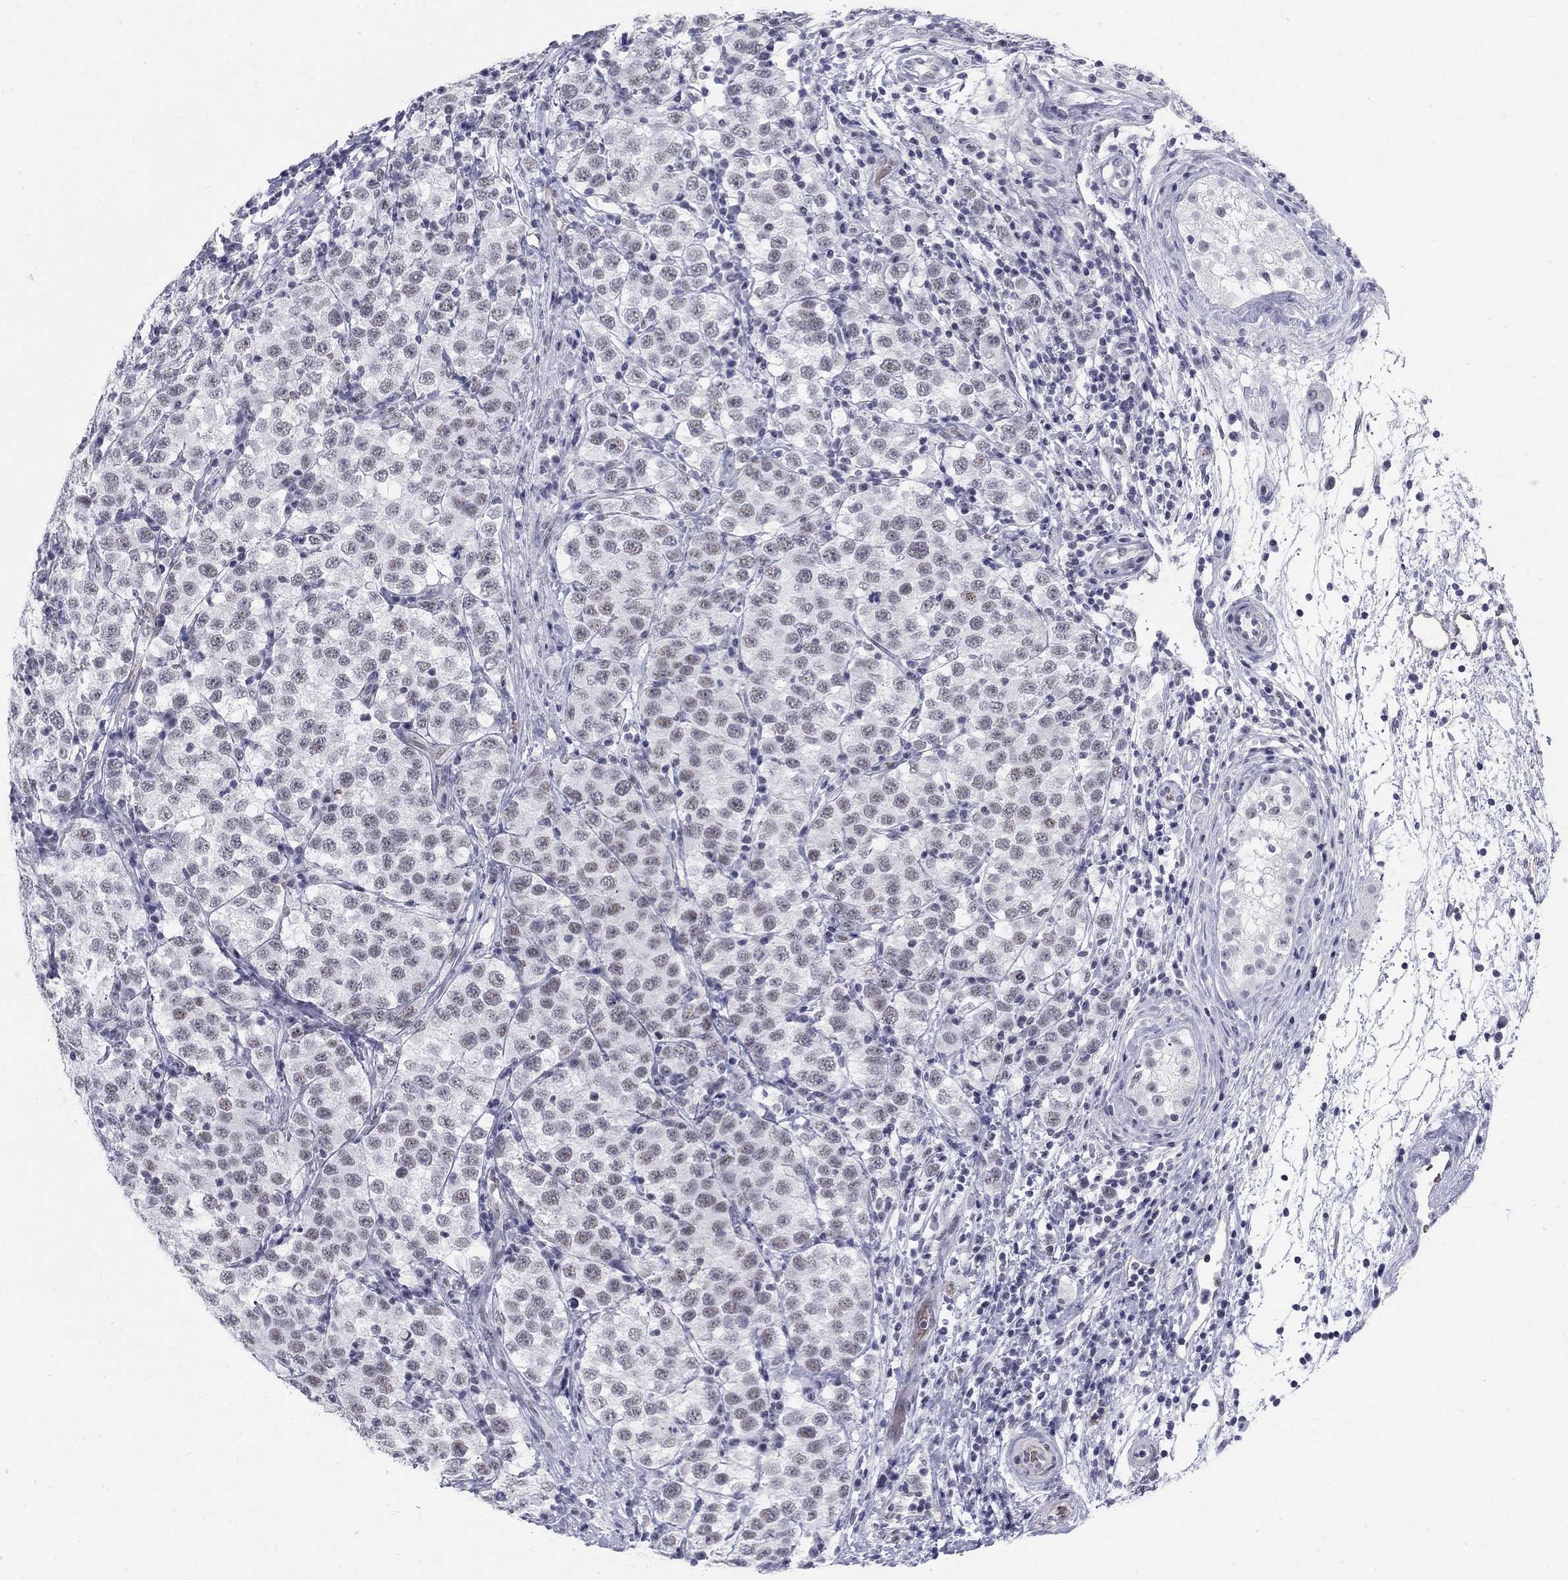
{"staining": {"intensity": "negative", "quantity": "none", "location": "none"}, "tissue": "testis cancer", "cell_type": "Tumor cells", "image_type": "cancer", "snomed": [{"axis": "morphology", "description": "Seminoma, NOS"}, {"axis": "topography", "description": "Testis"}], "caption": "Immunohistochemistry micrograph of human testis cancer (seminoma) stained for a protein (brown), which displays no staining in tumor cells. (IHC, brightfield microscopy, high magnification).", "gene": "DMTN", "patient": {"sex": "male", "age": 34}}